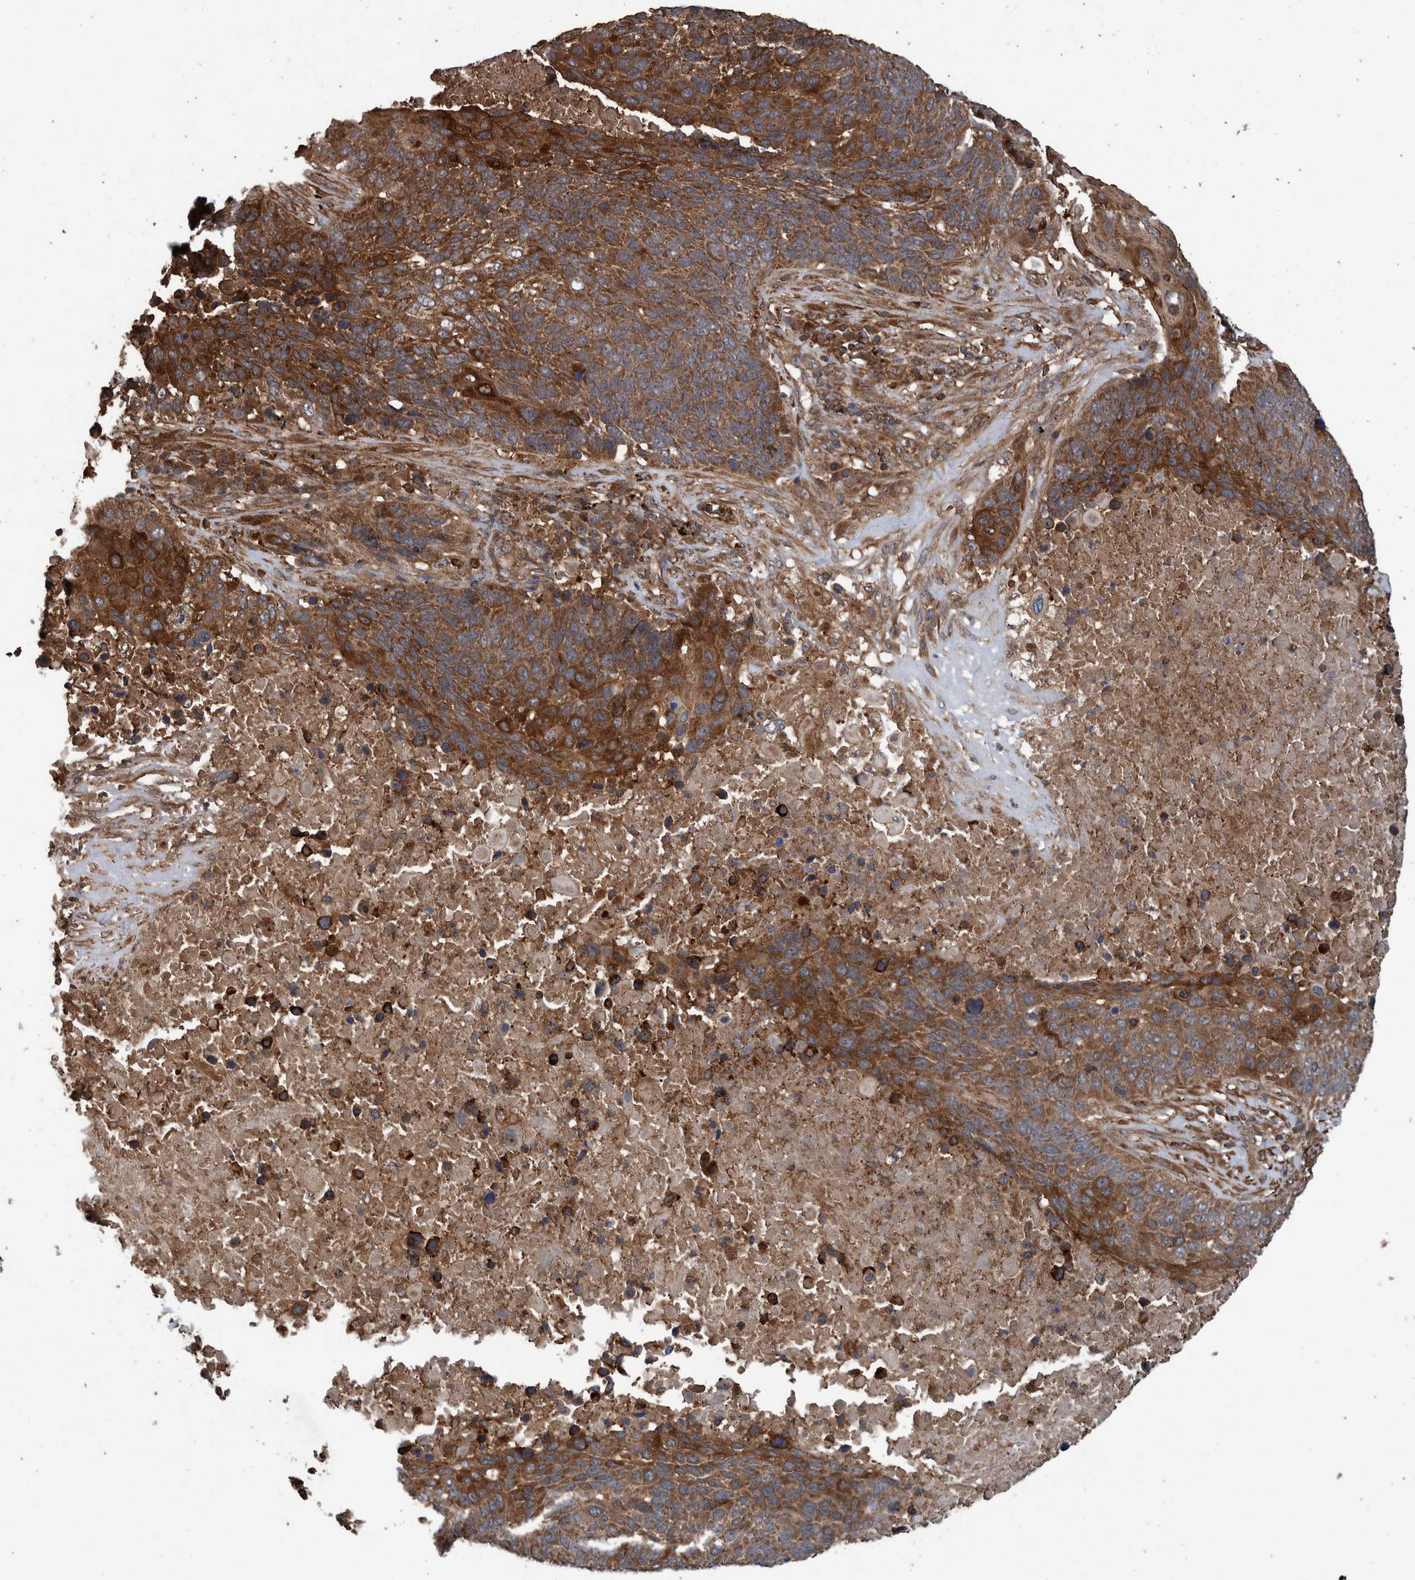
{"staining": {"intensity": "strong", "quantity": ">75%", "location": "cytoplasmic/membranous"}, "tissue": "lung cancer", "cell_type": "Tumor cells", "image_type": "cancer", "snomed": [{"axis": "morphology", "description": "Squamous cell carcinoma, NOS"}, {"axis": "topography", "description": "Lung"}], "caption": "Protein staining demonstrates strong cytoplasmic/membranous staining in approximately >75% of tumor cells in lung squamous cell carcinoma.", "gene": "TRIM16", "patient": {"sex": "male", "age": 66}}